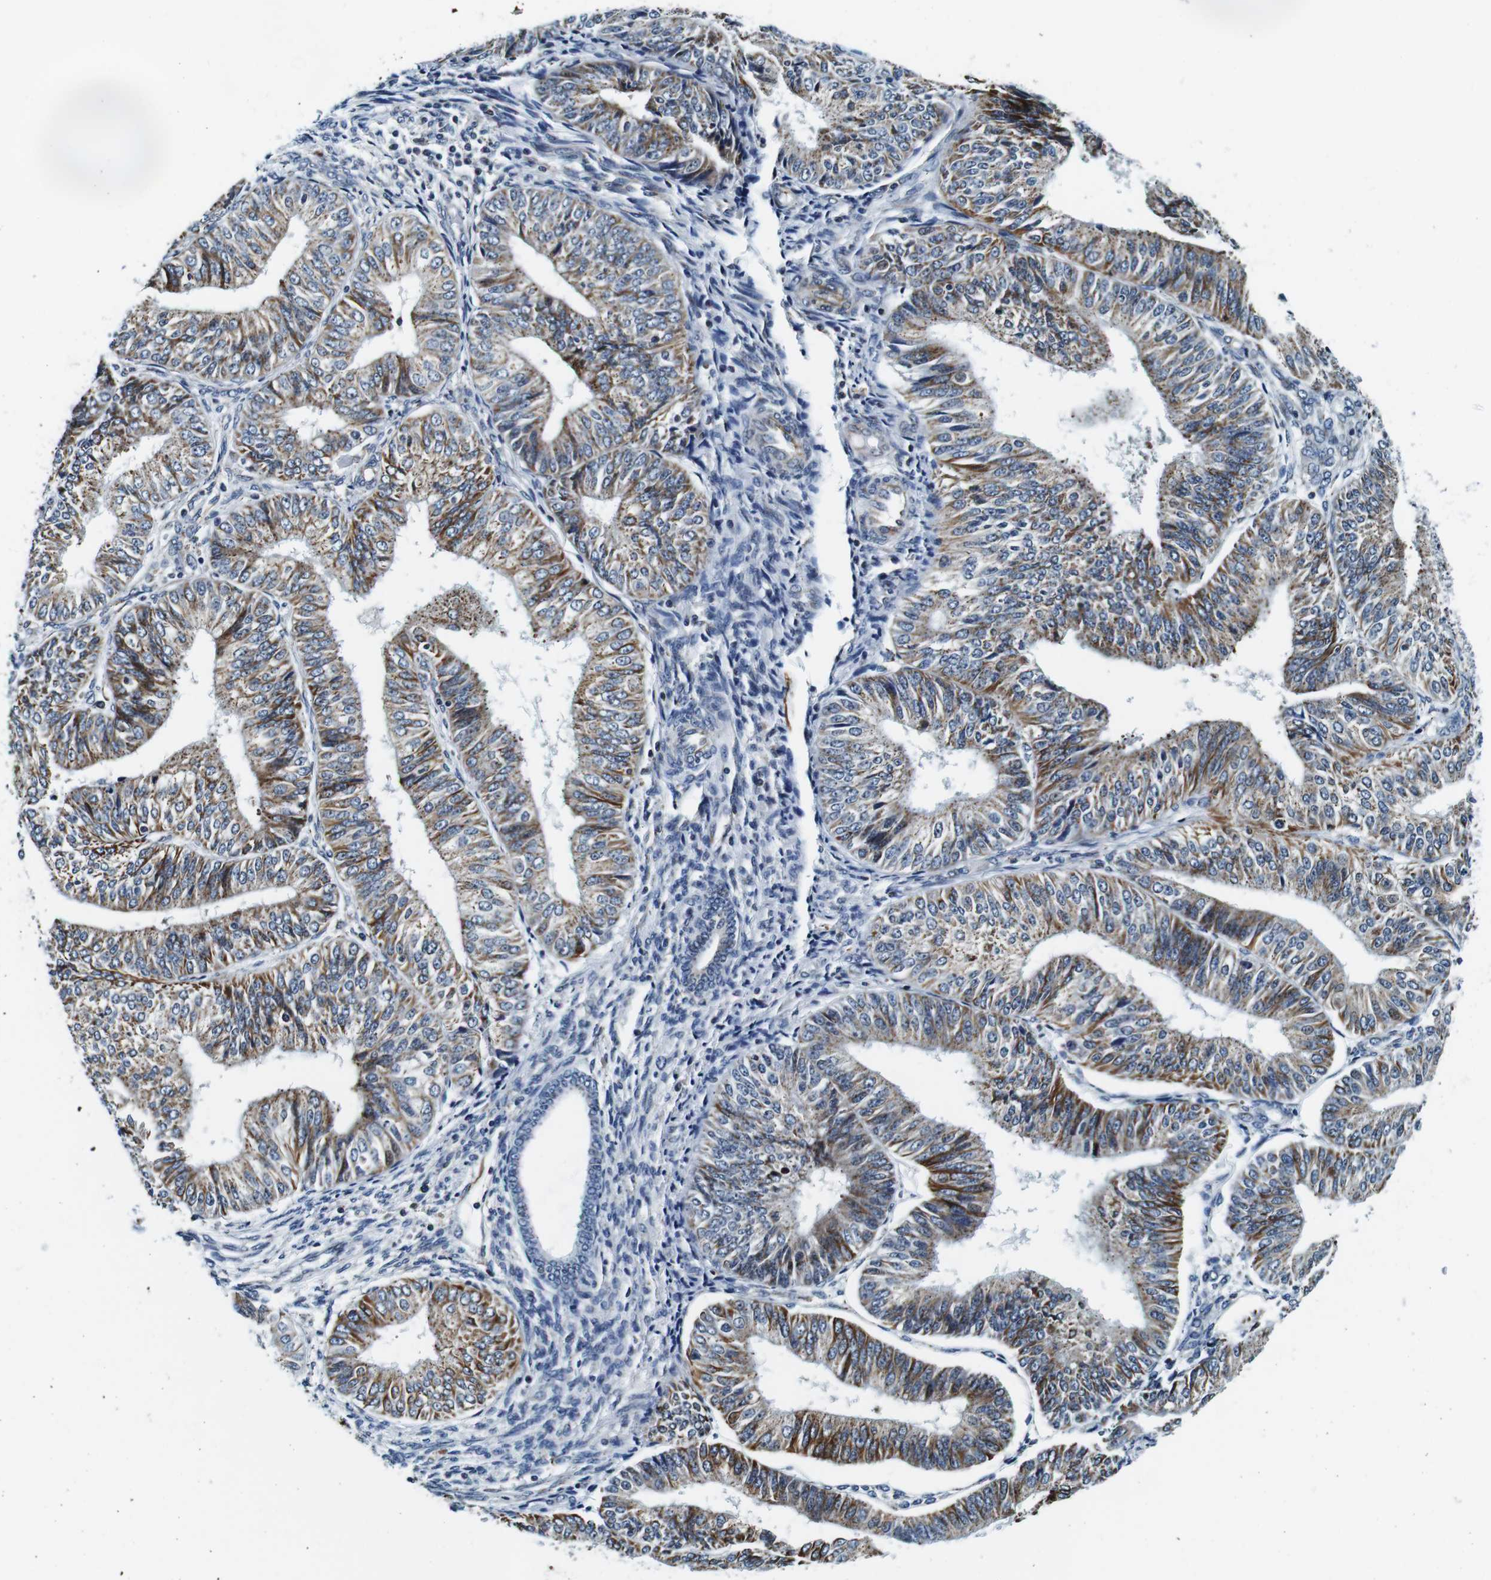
{"staining": {"intensity": "moderate", "quantity": ">75%", "location": "cytoplasmic/membranous"}, "tissue": "endometrial cancer", "cell_type": "Tumor cells", "image_type": "cancer", "snomed": [{"axis": "morphology", "description": "Adenocarcinoma, NOS"}, {"axis": "topography", "description": "Endometrium"}], "caption": "Endometrial cancer (adenocarcinoma) was stained to show a protein in brown. There is medium levels of moderate cytoplasmic/membranous positivity in about >75% of tumor cells.", "gene": "FAR2", "patient": {"sex": "female", "age": 58}}